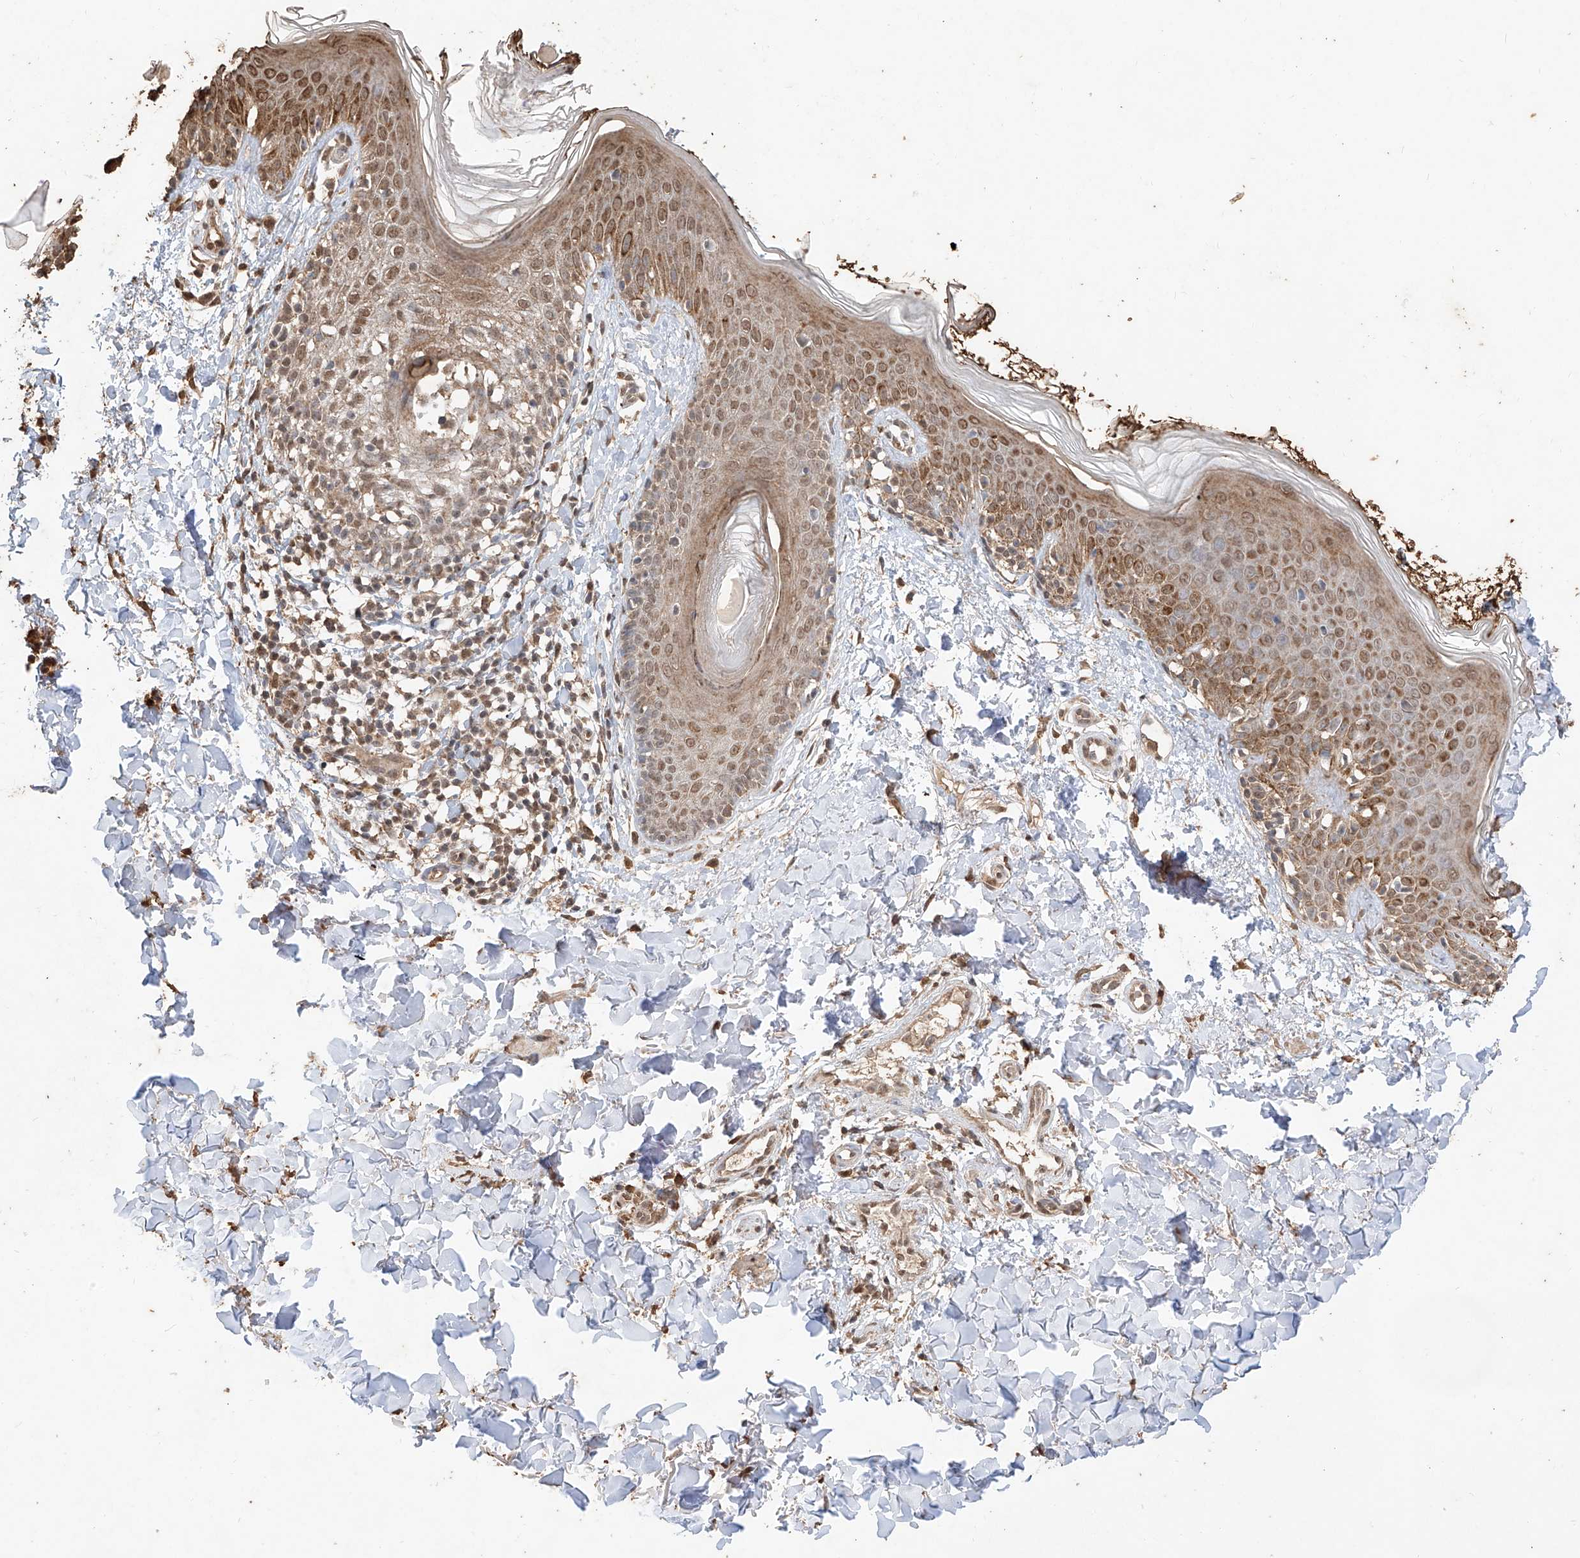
{"staining": {"intensity": "moderate", "quantity": ">75%", "location": "cytoplasmic/membranous,nuclear"}, "tissue": "skin", "cell_type": "Fibroblasts", "image_type": "normal", "snomed": [{"axis": "morphology", "description": "Normal tissue, NOS"}, {"axis": "topography", "description": "Skin"}], "caption": "DAB (3,3'-diaminobenzidine) immunohistochemical staining of normal human skin shows moderate cytoplasmic/membranous,nuclear protein staining in approximately >75% of fibroblasts.", "gene": "ELOVL1", "patient": {"sex": "male", "age": 37}}